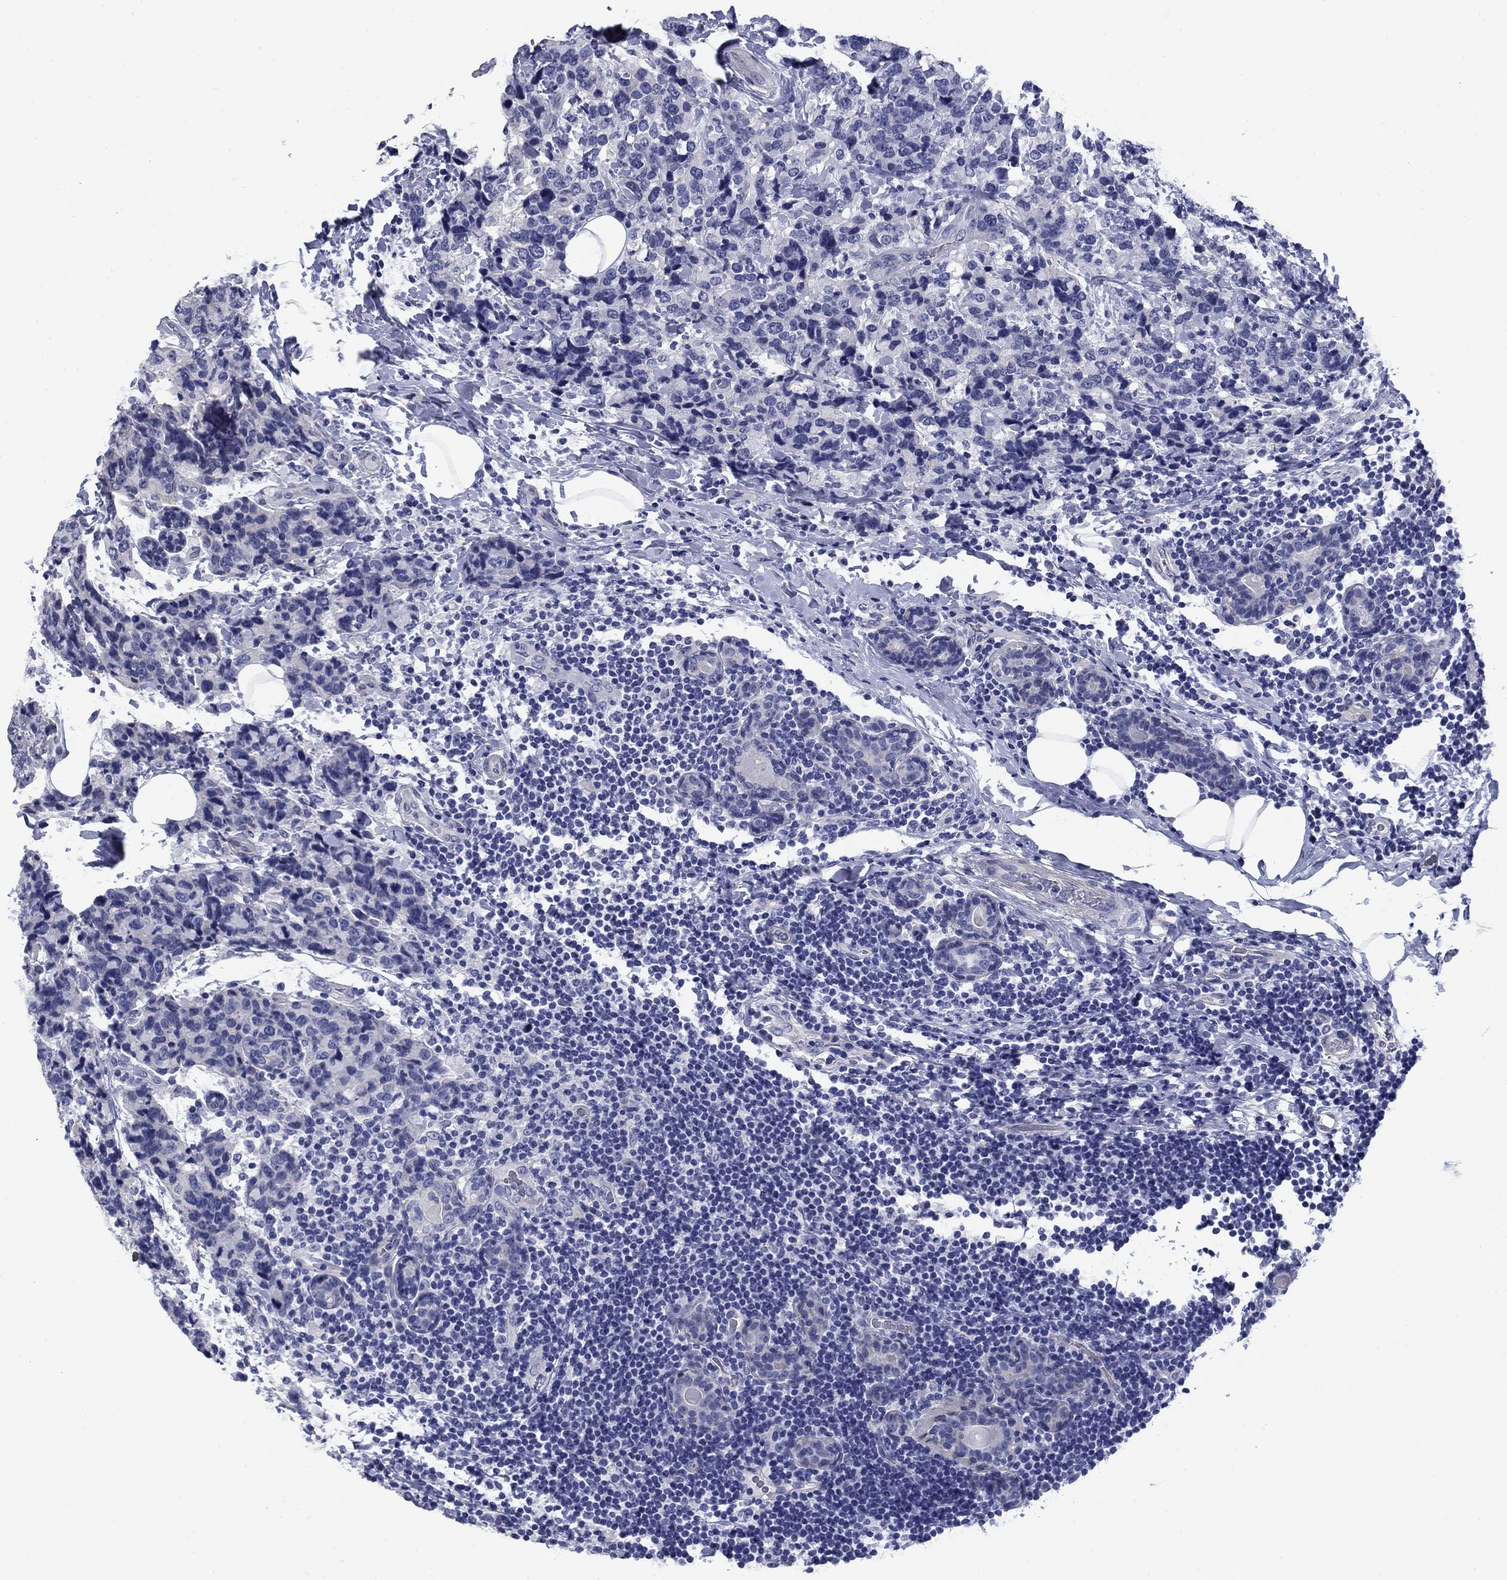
{"staining": {"intensity": "negative", "quantity": "none", "location": "none"}, "tissue": "breast cancer", "cell_type": "Tumor cells", "image_type": "cancer", "snomed": [{"axis": "morphology", "description": "Lobular carcinoma"}, {"axis": "topography", "description": "Breast"}], "caption": "Breast cancer (lobular carcinoma) was stained to show a protein in brown. There is no significant expression in tumor cells. The staining is performed using DAB brown chromogen with nuclei counter-stained in using hematoxylin.", "gene": "PRKCG", "patient": {"sex": "female", "age": 59}}